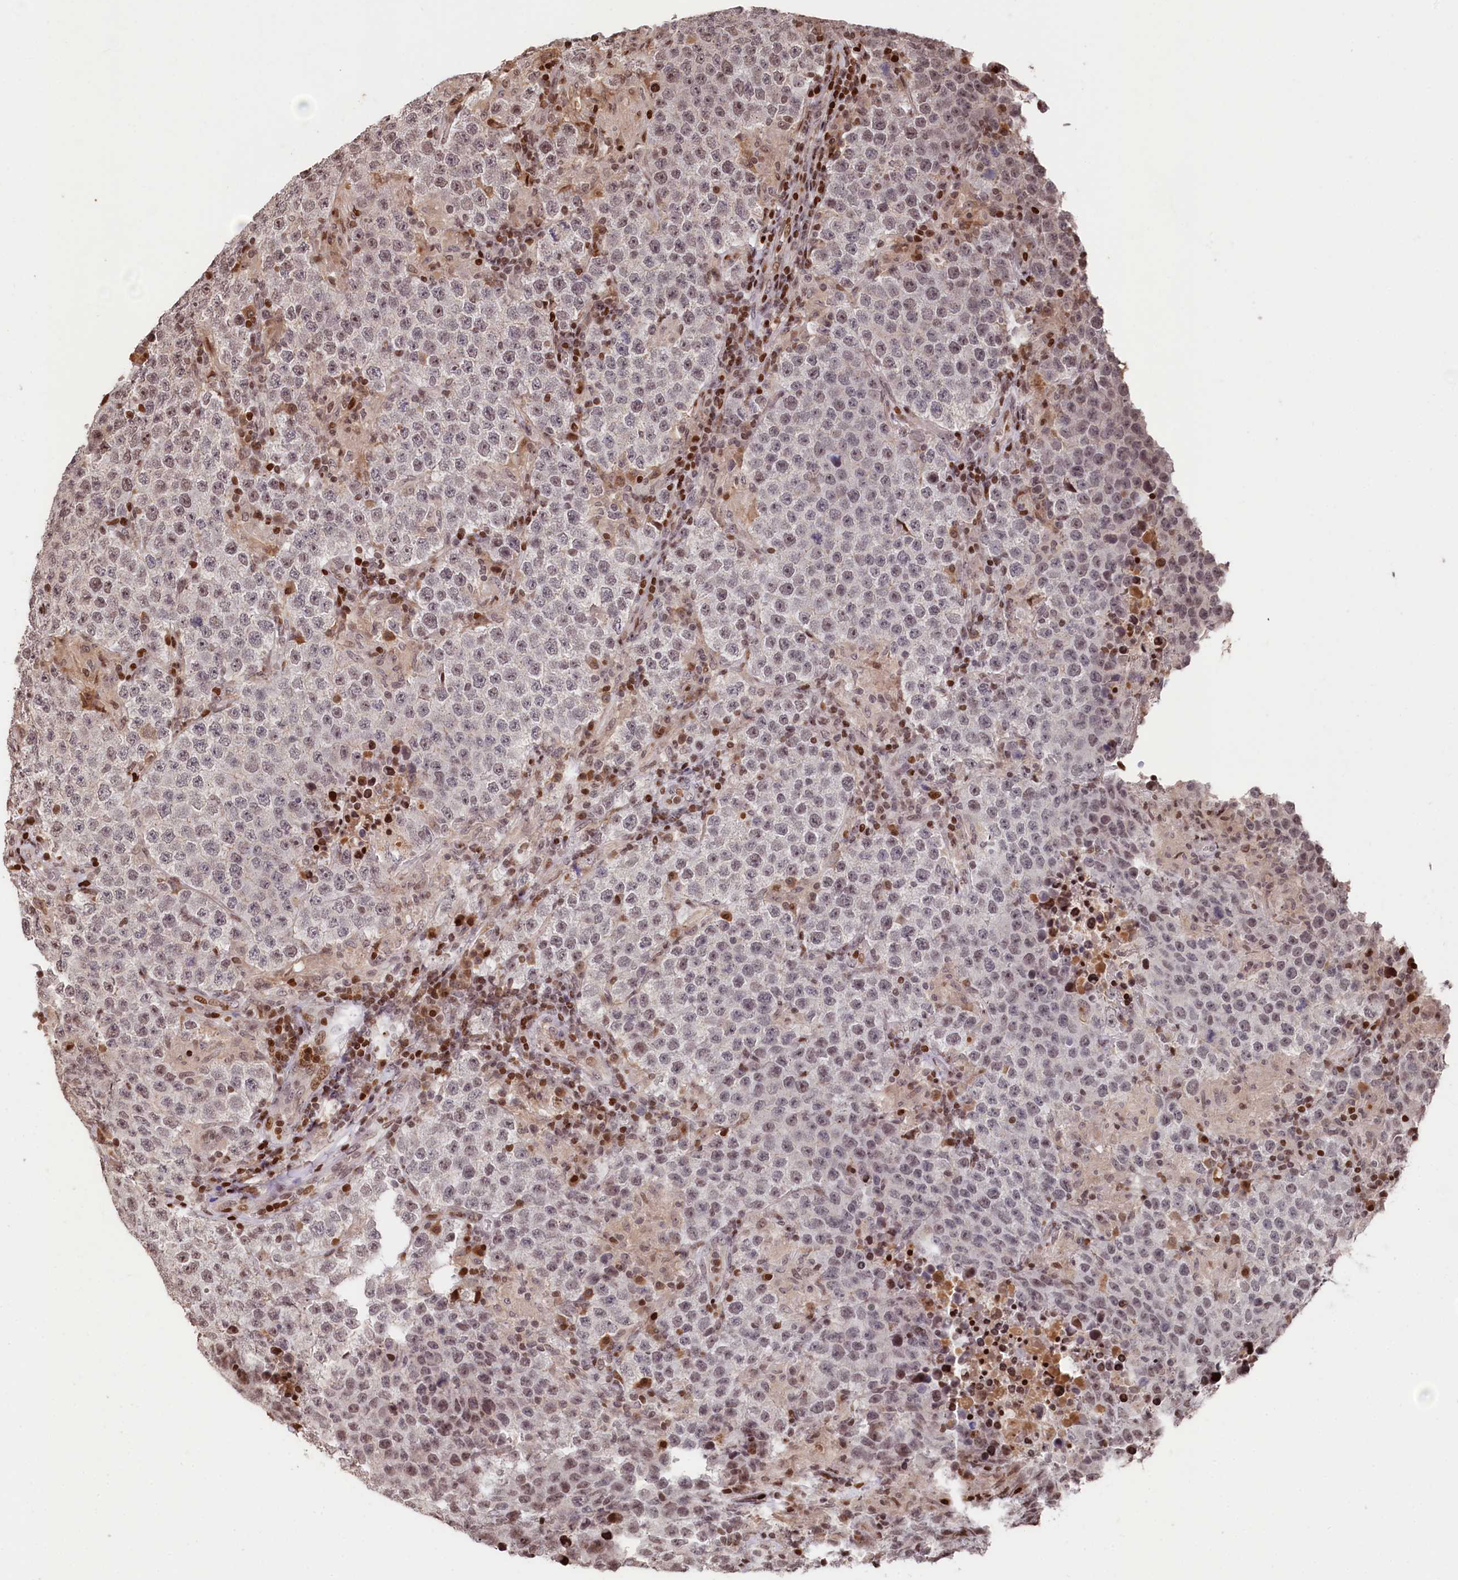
{"staining": {"intensity": "negative", "quantity": "none", "location": "none"}, "tissue": "testis cancer", "cell_type": "Tumor cells", "image_type": "cancer", "snomed": [{"axis": "morphology", "description": "Normal tissue, NOS"}, {"axis": "morphology", "description": "Urothelial carcinoma, High grade"}, {"axis": "morphology", "description": "Seminoma, NOS"}, {"axis": "morphology", "description": "Carcinoma, Embryonal, NOS"}, {"axis": "topography", "description": "Urinary bladder"}, {"axis": "topography", "description": "Testis"}], "caption": "Immunohistochemistry histopathology image of high-grade urothelial carcinoma (testis) stained for a protein (brown), which reveals no staining in tumor cells.", "gene": "MCF2L2", "patient": {"sex": "male", "age": 41}}